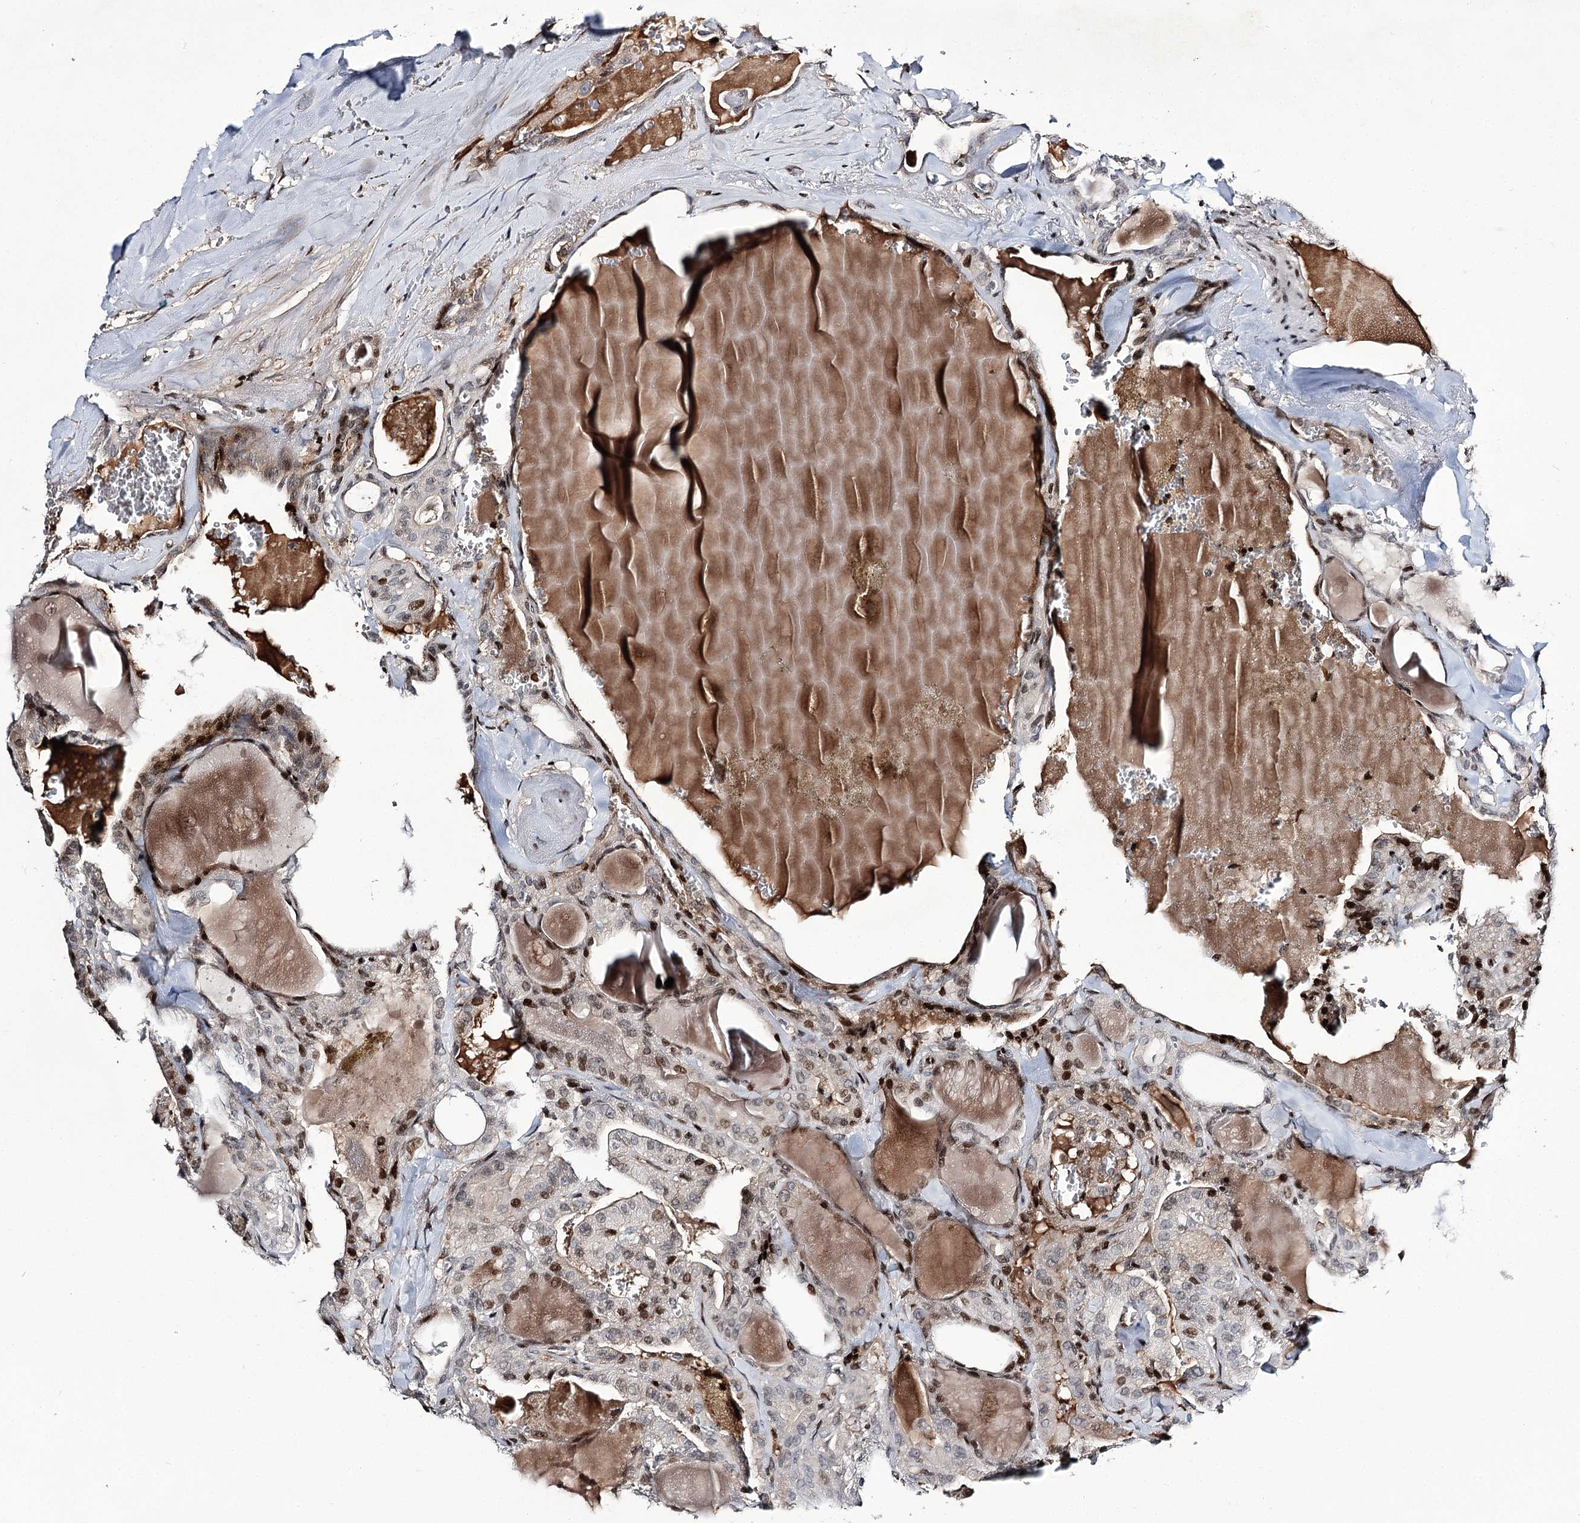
{"staining": {"intensity": "moderate", "quantity": "<25%", "location": "nuclear"}, "tissue": "thyroid cancer", "cell_type": "Tumor cells", "image_type": "cancer", "snomed": [{"axis": "morphology", "description": "Papillary adenocarcinoma, NOS"}, {"axis": "topography", "description": "Thyroid gland"}], "caption": "Thyroid cancer stained with a protein marker displays moderate staining in tumor cells.", "gene": "ITFG2", "patient": {"sex": "male", "age": 52}}